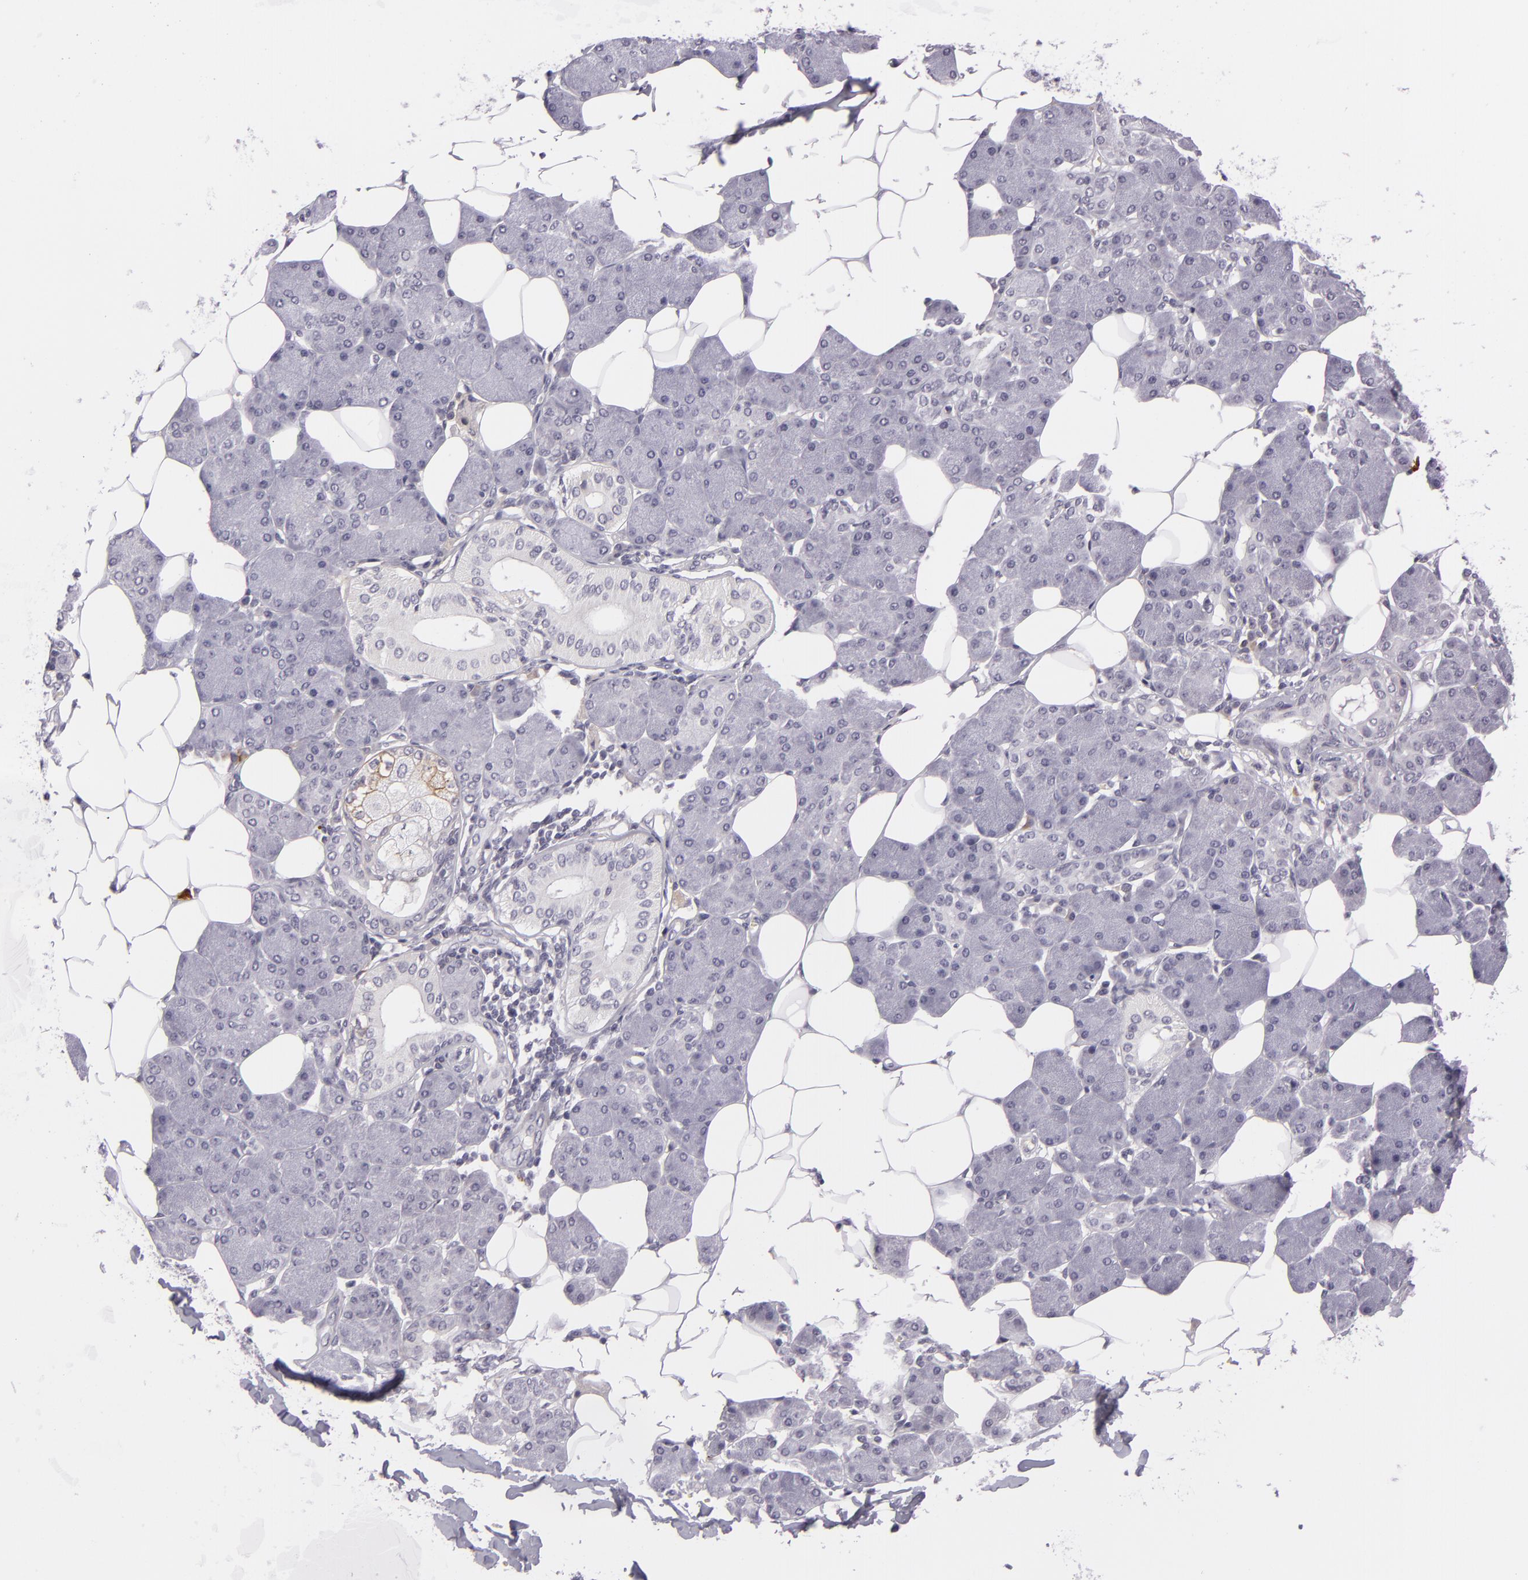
{"staining": {"intensity": "negative", "quantity": "none", "location": "none"}, "tissue": "salivary gland", "cell_type": "Glandular cells", "image_type": "normal", "snomed": [{"axis": "morphology", "description": "Normal tissue, NOS"}, {"axis": "morphology", "description": "Adenoma, NOS"}, {"axis": "topography", "description": "Salivary gland"}], "caption": "Immunohistochemistry (IHC) of normal salivary gland shows no positivity in glandular cells. (DAB (3,3'-diaminobenzidine) IHC with hematoxylin counter stain).", "gene": "DAG1", "patient": {"sex": "female", "age": 32}}